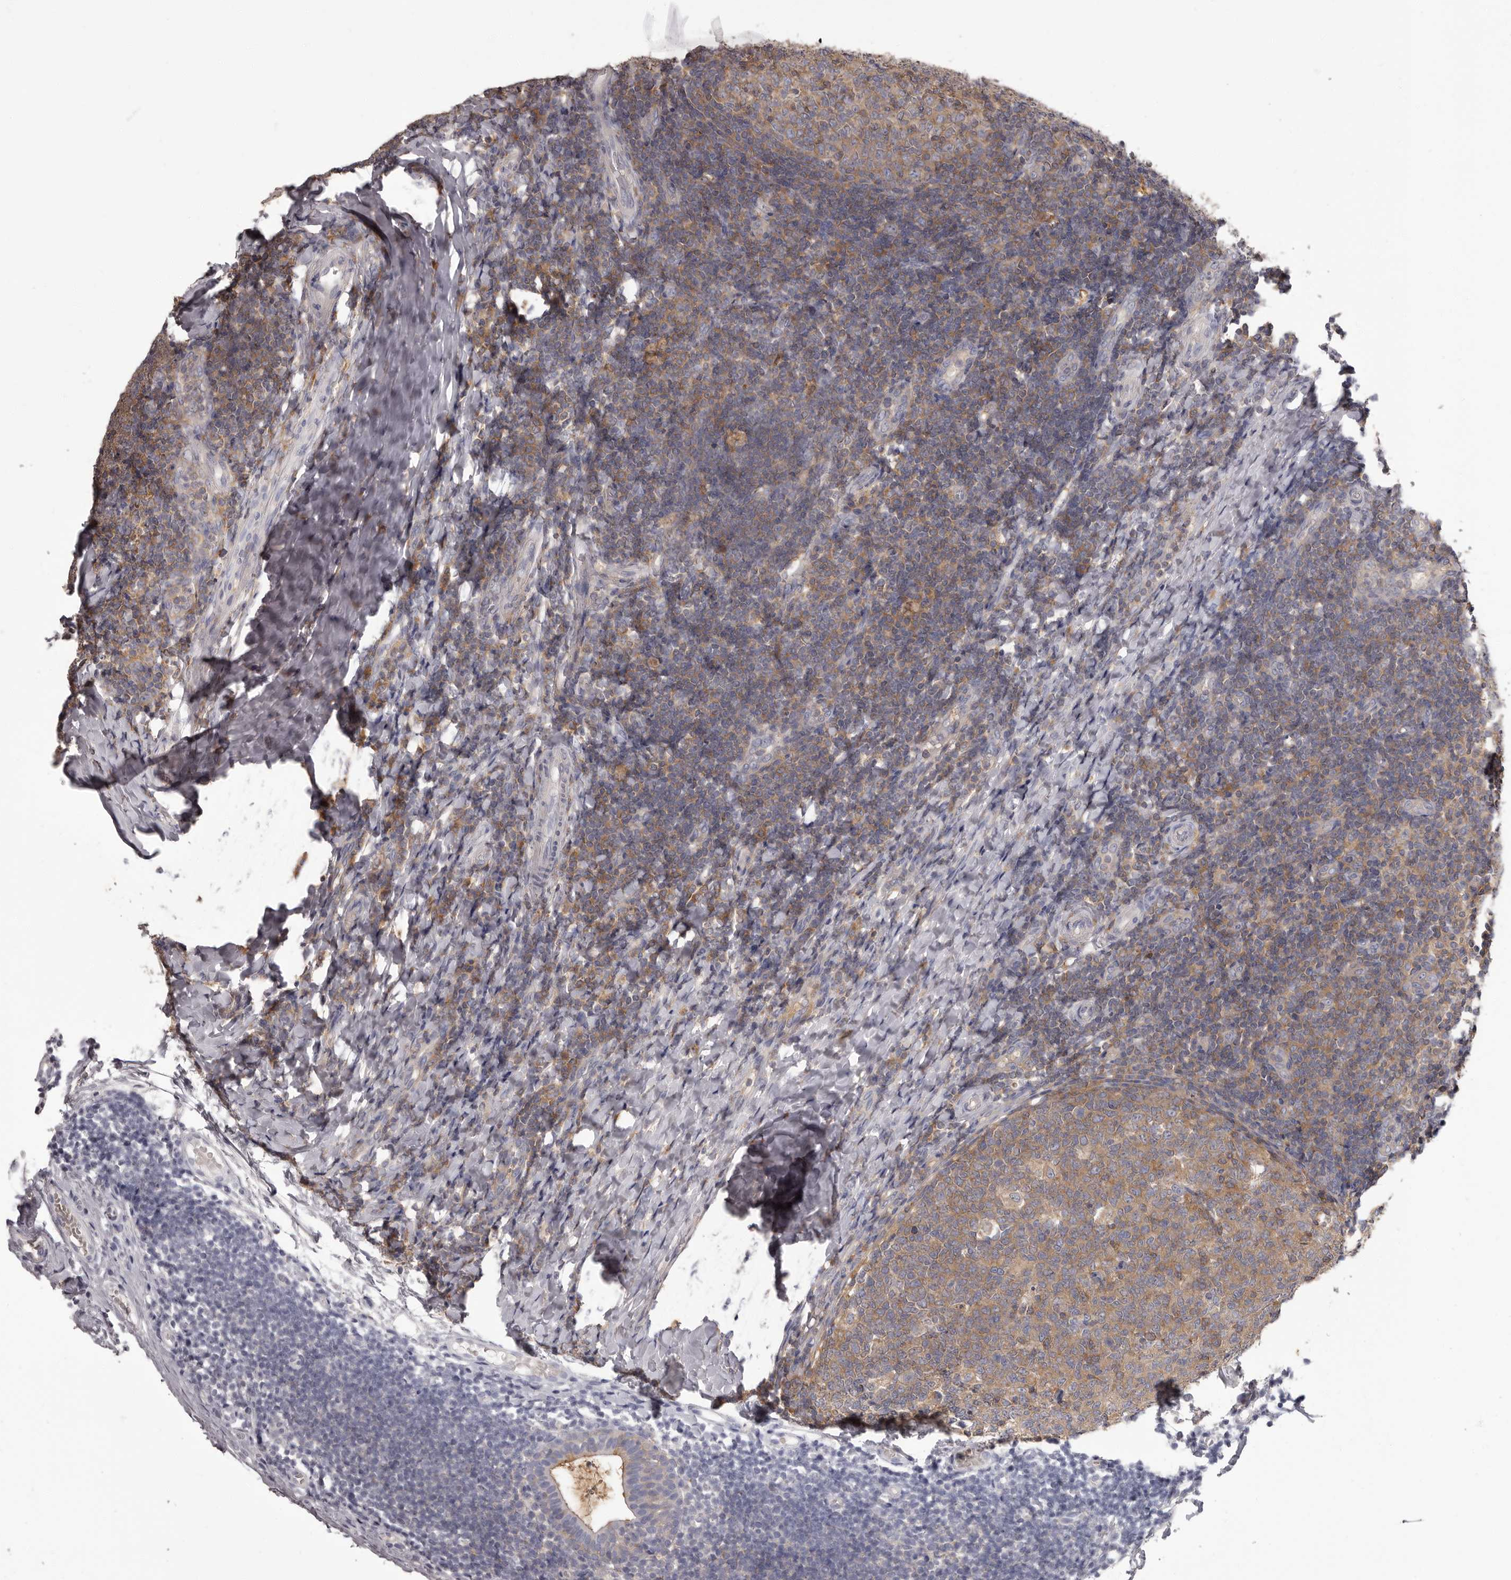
{"staining": {"intensity": "weak", "quantity": "25%-75%", "location": "cytoplasmic/membranous"}, "tissue": "tonsil", "cell_type": "Germinal center cells", "image_type": "normal", "snomed": [{"axis": "morphology", "description": "Normal tissue, NOS"}, {"axis": "topography", "description": "Tonsil"}], "caption": "This is a micrograph of immunohistochemistry (IHC) staining of normal tonsil, which shows weak positivity in the cytoplasmic/membranous of germinal center cells.", "gene": "APEH", "patient": {"sex": "female", "age": 19}}